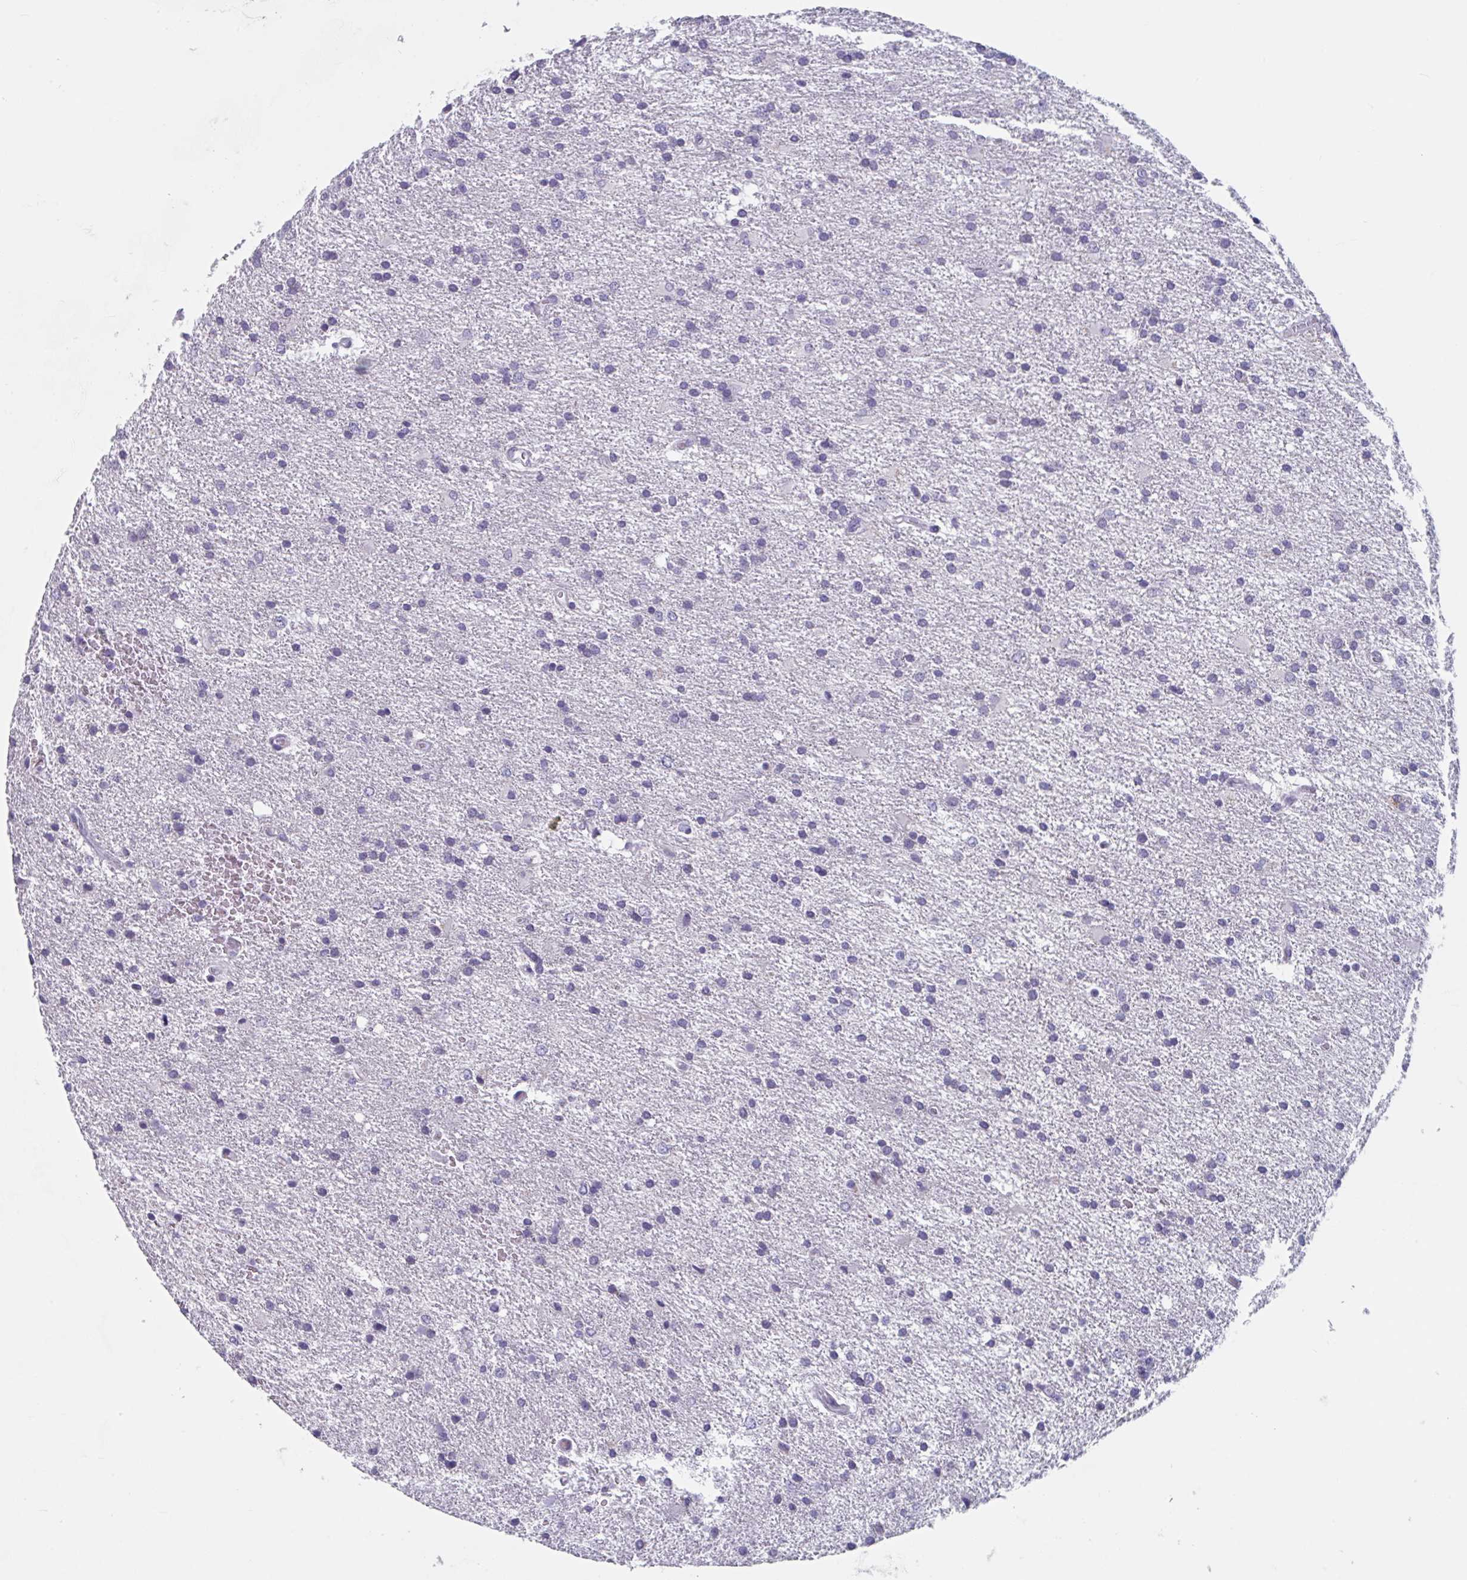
{"staining": {"intensity": "negative", "quantity": "none", "location": "none"}, "tissue": "glioma", "cell_type": "Tumor cells", "image_type": "cancer", "snomed": [{"axis": "morphology", "description": "Glioma, malignant, High grade"}, {"axis": "topography", "description": "Brain"}], "caption": "Immunohistochemistry image of neoplastic tissue: human malignant glioma (high-grade) stained with DAB (3,3'-diaminobenzidine) exhibits no significant protein staining in tumor cells. The staining was performed using DAB (3,3'-diaminobenzidine) to visualize the protein expression in brown, while the nuclei were stained in blue with hematoxylin (Magnification: 20x).", "gene": "NDUFC2", "patient": {"sex": "male", "age": 68}}